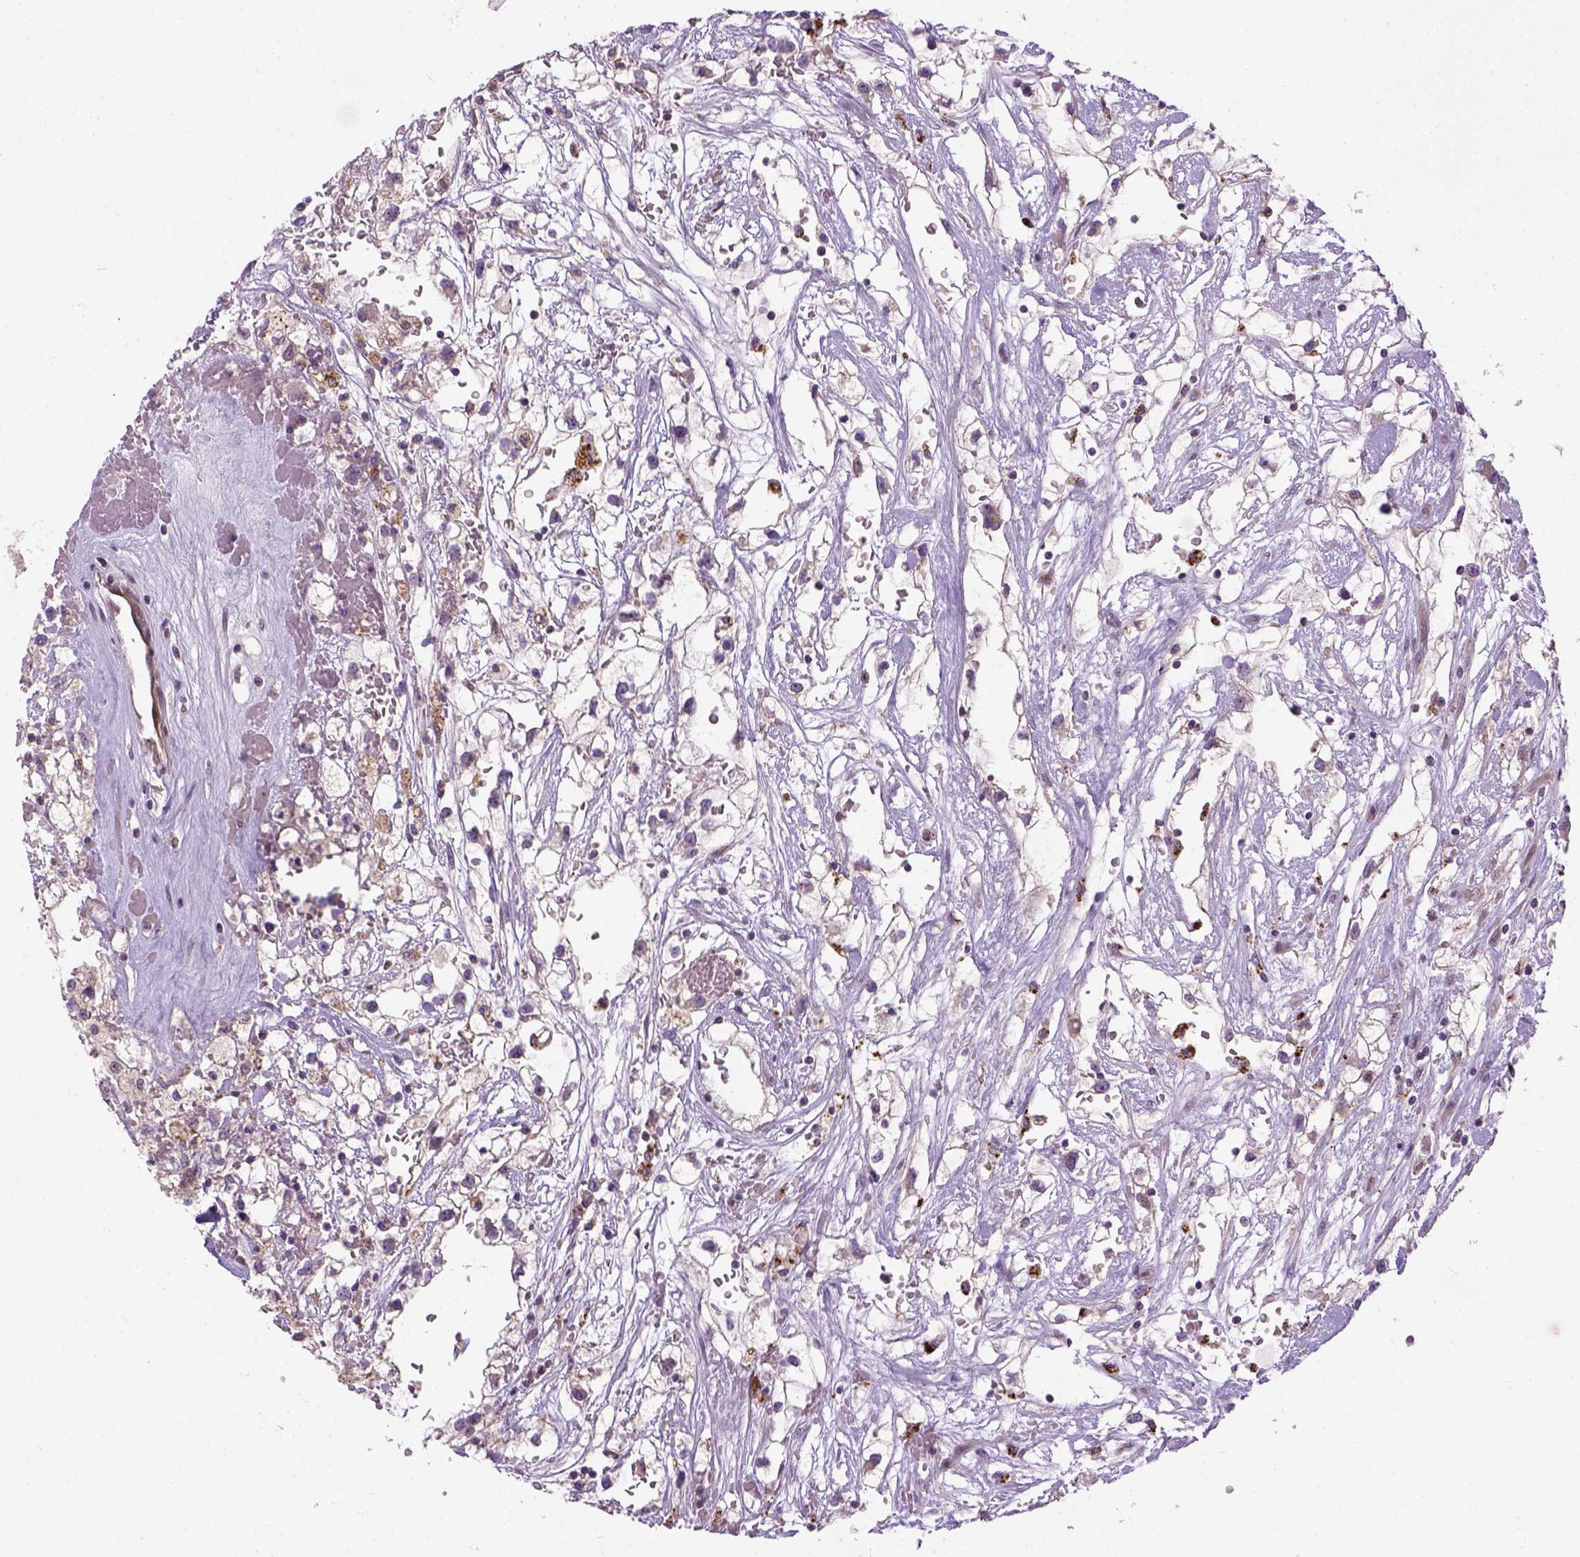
{"staining": {"intensity": "negative", "quantity": "none", "location": "none"}, "tissue": "renal cancer", "cell_type": "Tumor cells", "image_type": "cancer", "snomed": [{"axis": "morphology", "description": "Adenocarcinoma, NOS"}, {"axis": "topography", "description": "Kidney"}], "caption": "Tumor cells are negative for protein expression in human renal cancer (adenocarcinoma). (DAB IHC with hematoxylin counter stain).", "gene": "KAZN", "patient": {"sex": "male", "age": 59}}